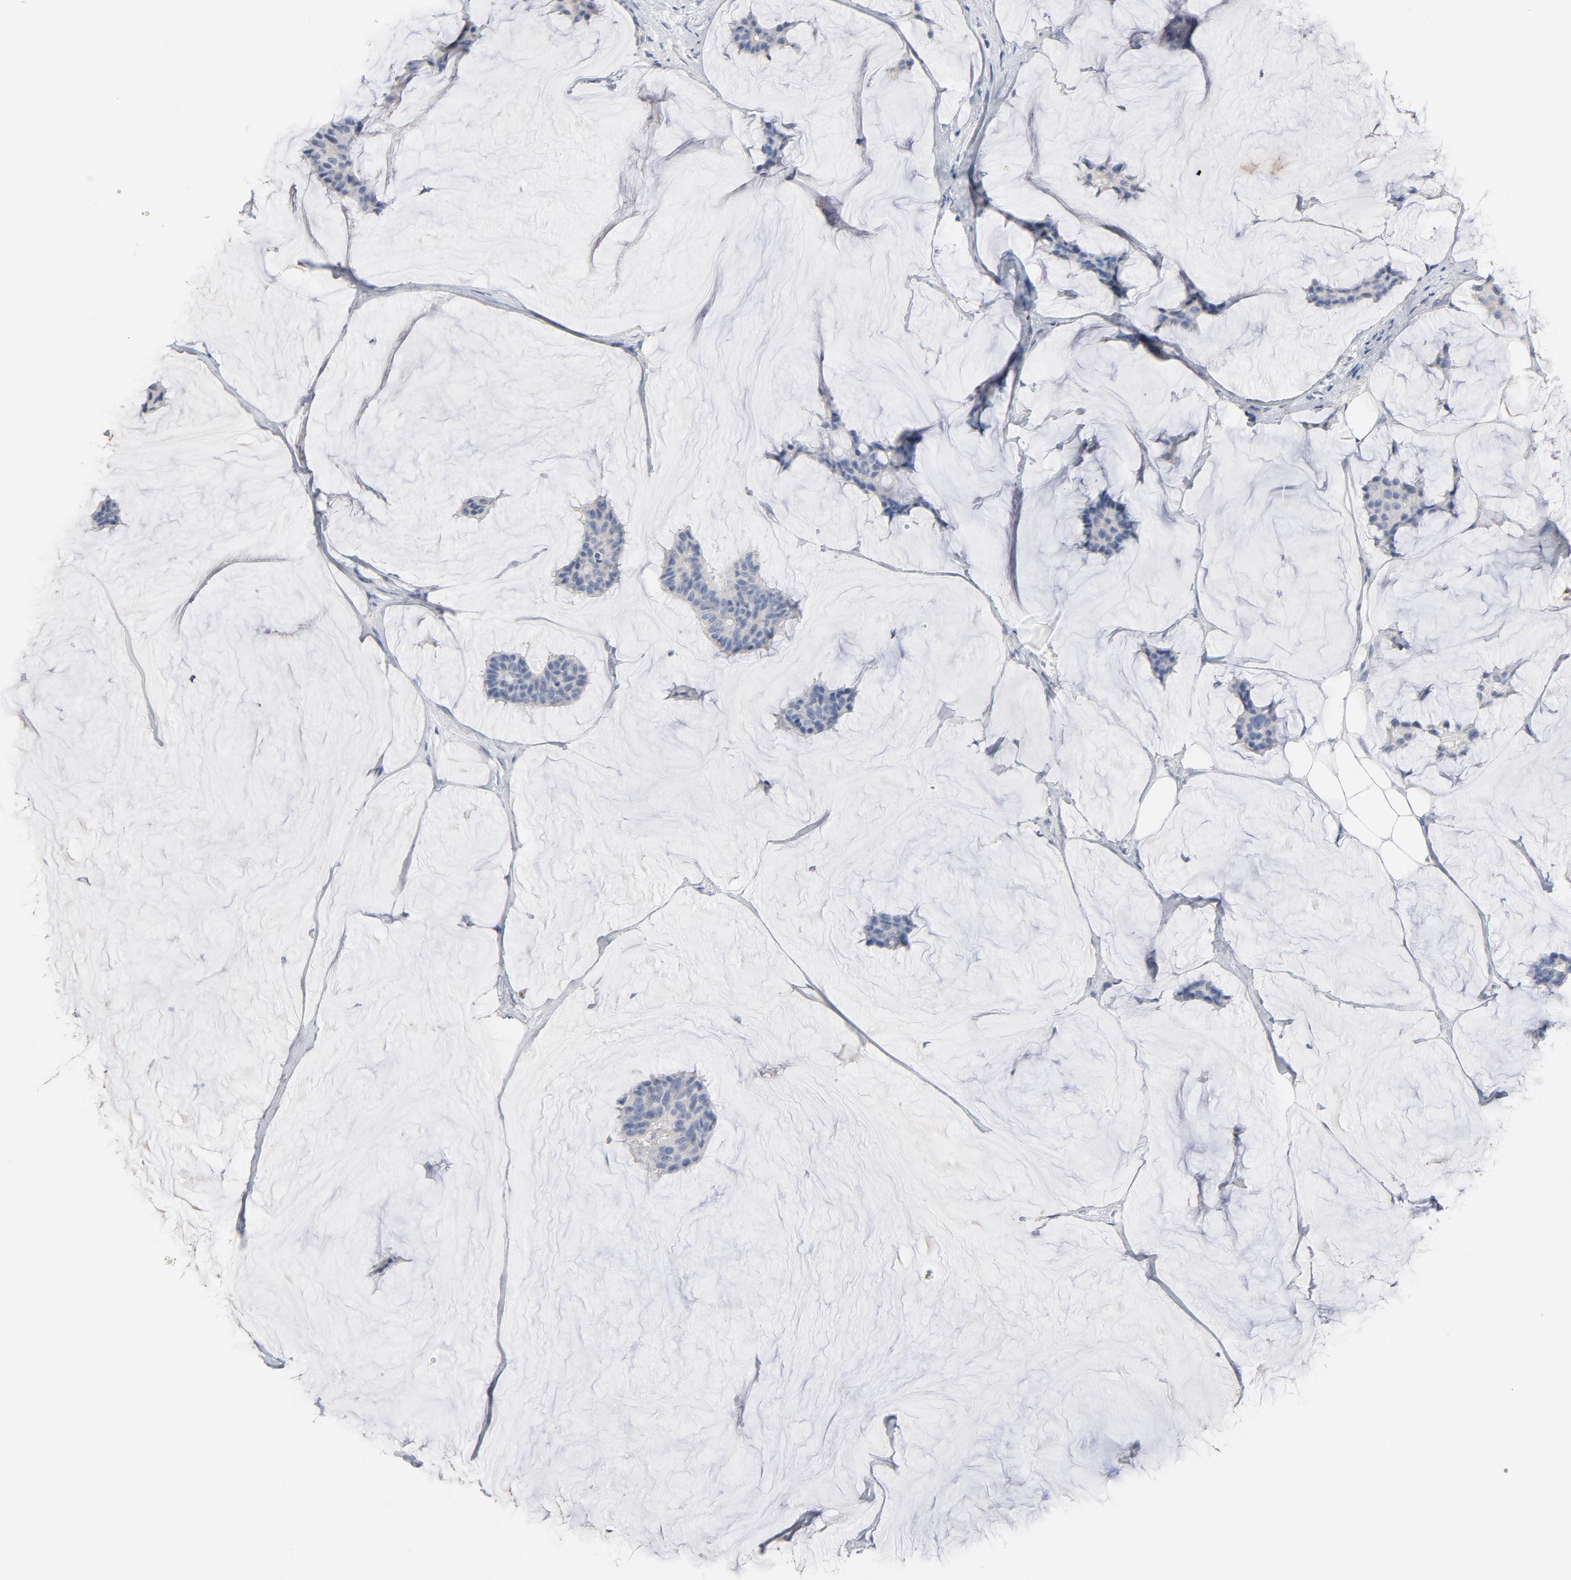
{"staining": {"intensity": "negative", "quantity": "none", "location": "none"}, "tissue": "breast cancer", "cell_type": "Tumor cells", "image_type": "cancer", "snomed": [{"axis": "morphology", "description": "Duct carcinoma"}, {"axis": "topography", "description": "Breast"}], "caption": "The histopathology image shows no significant staining in tumor cells of breast cancer (invasive ductal carcinoma).", "gene": "ROCK1", "patient": {"sex": "female", "age": 93}}